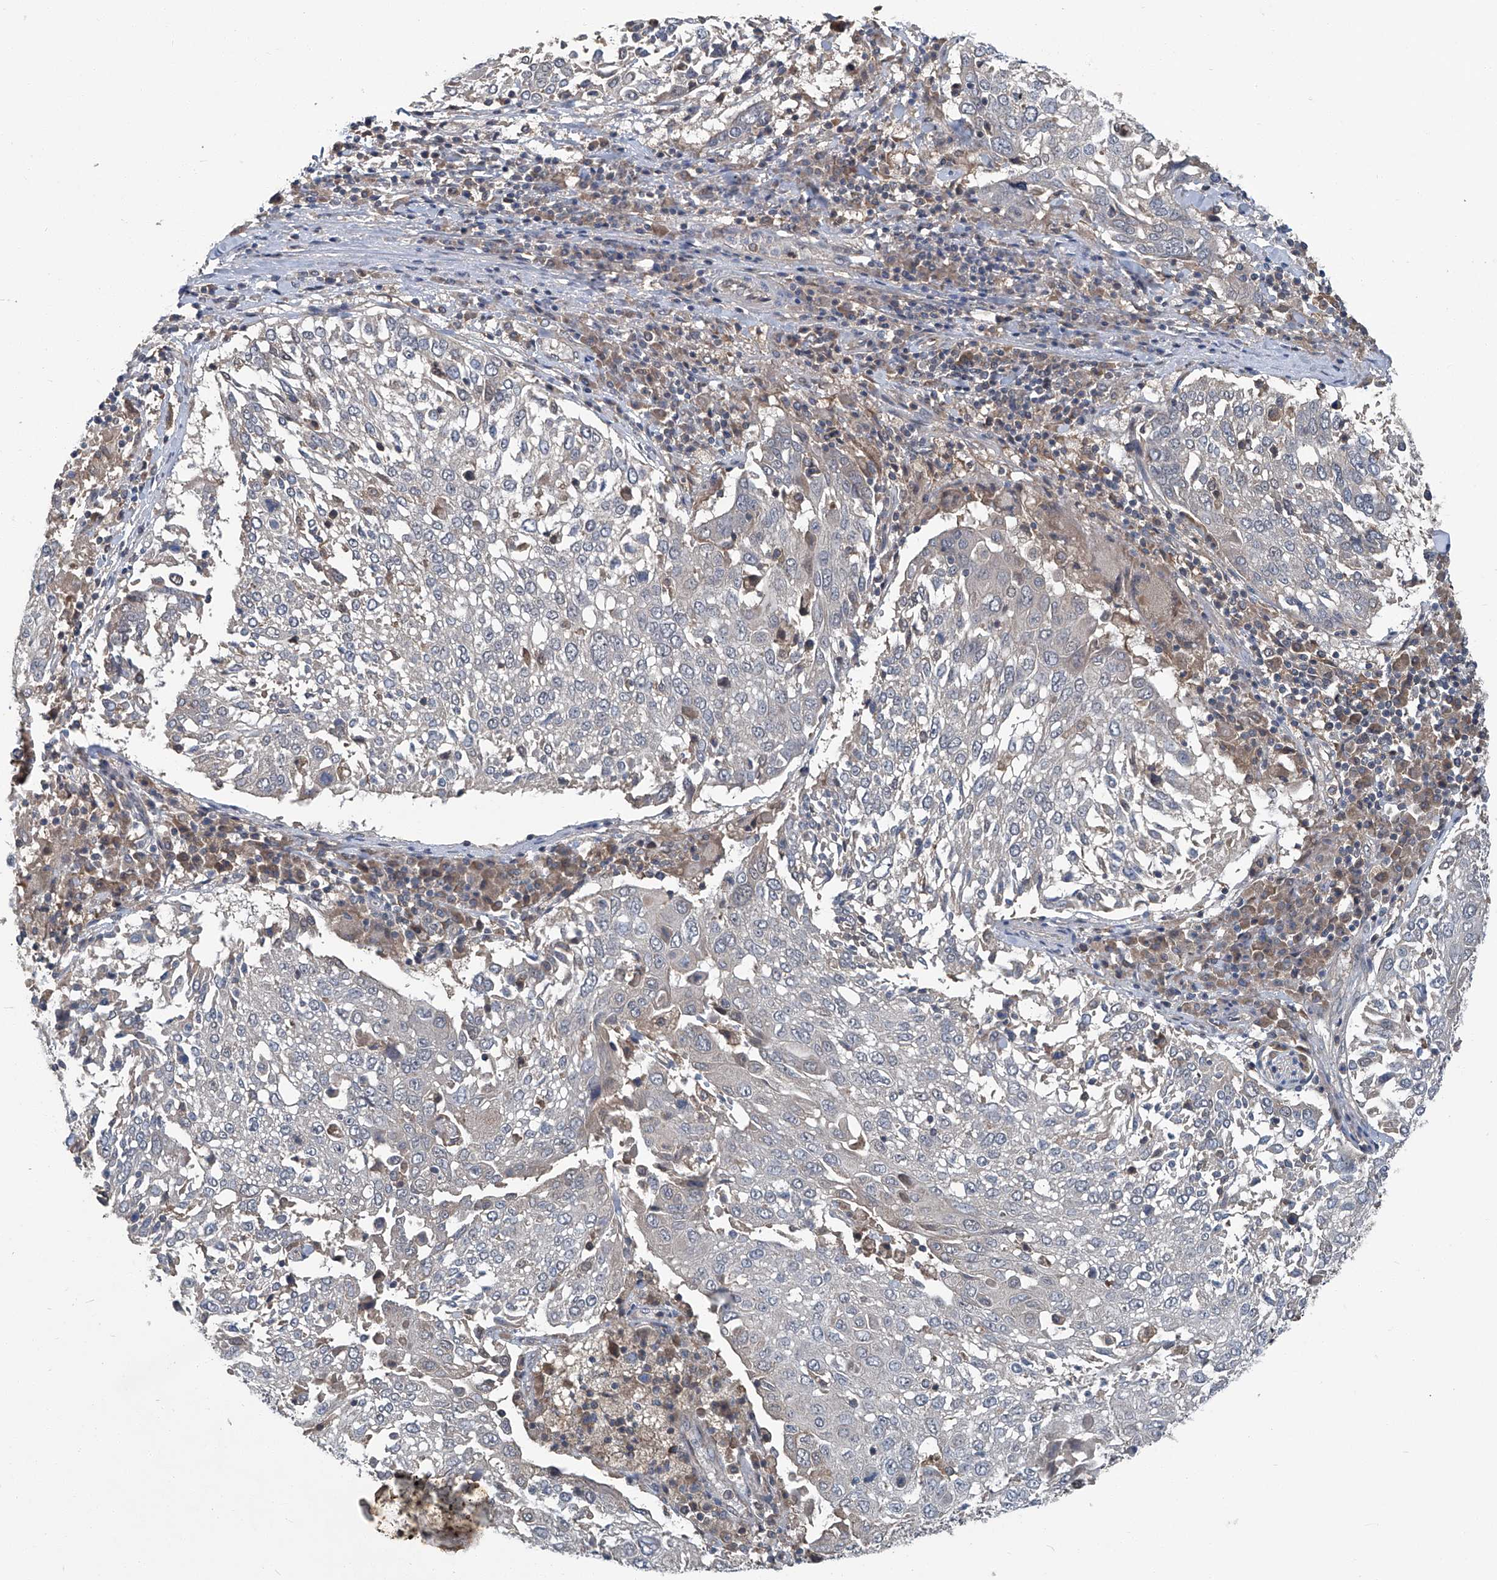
{"staining": {"intensity": "negative", "quantity": "none", "location": "none"}, "tissue": "lung cancer", "cell_type": "Tumor cells", "image_type": "cancer", "snomed": [{"axis": "morphology", "description": "Squamous cell carcinoma, NOS"}, {"axis": "topography", "description": "Lung"}], "caption": "This is a micrograph of immunohistochemistry (IHC) staining of lung squamous cell carcinoma, which shows no positivity in tumor cells.", "gene": "ANKRD34A", "patient": {"sex": "male", "age": 65}}